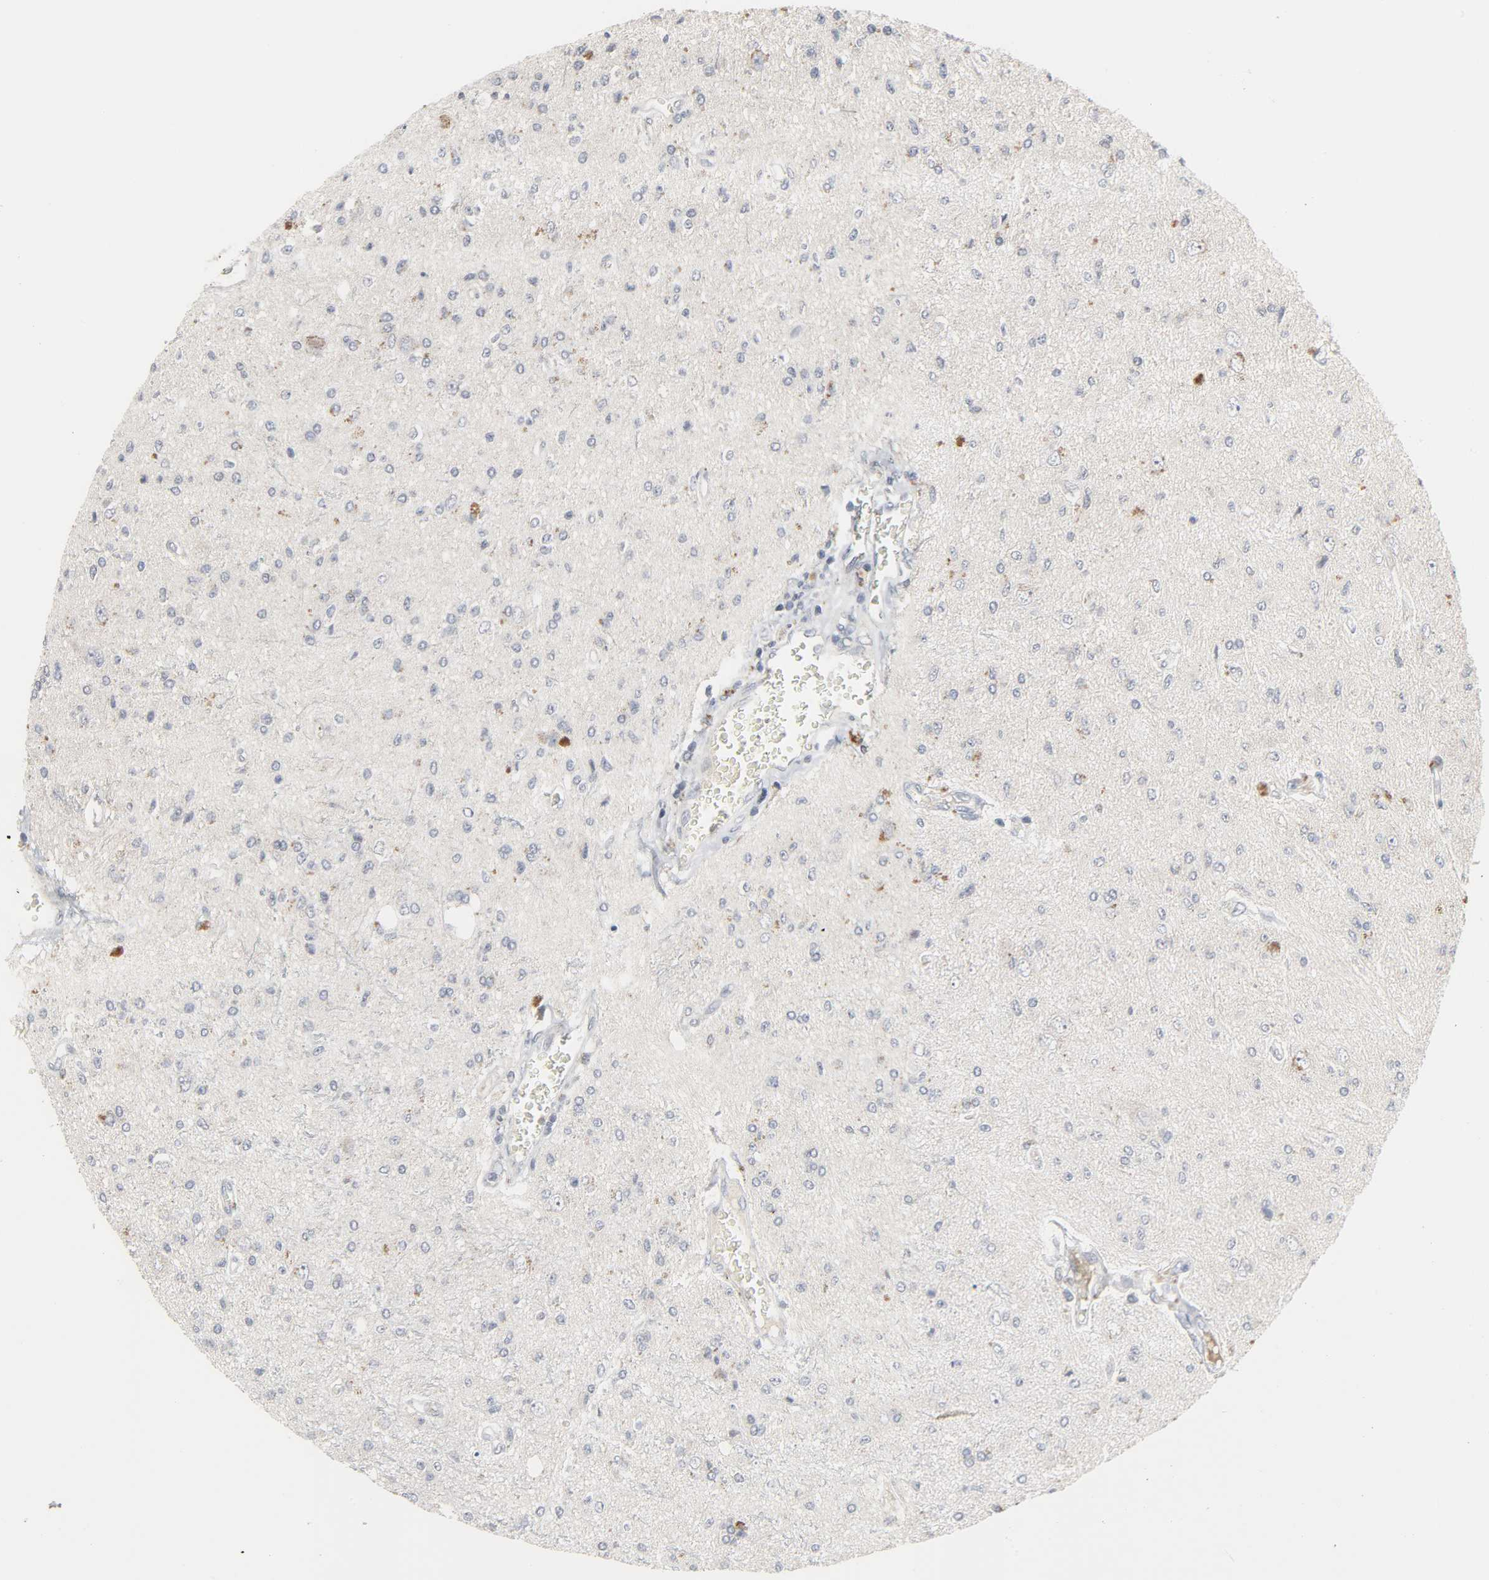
{"staining": {"intensity": "moderate", "quantity": "<25%", "location": "cytoplasmic/membranous"}, "tissue": "glioma", "cell_type": "Tumor cells", "image_type": "cancer", "snomed": [{"axis": "morphology", "description": "Glioma, malignant, High grade"}, {"axis": "topography", "description": "Brain"}], "caption": "Moderate cytoplasmic/membranous expression for a protein is present in approximately <25% of tumor cells of glioma using immunohistochemistry.", "gene": "CLIP1", "patient": {"sex": "male", "age": 47}}